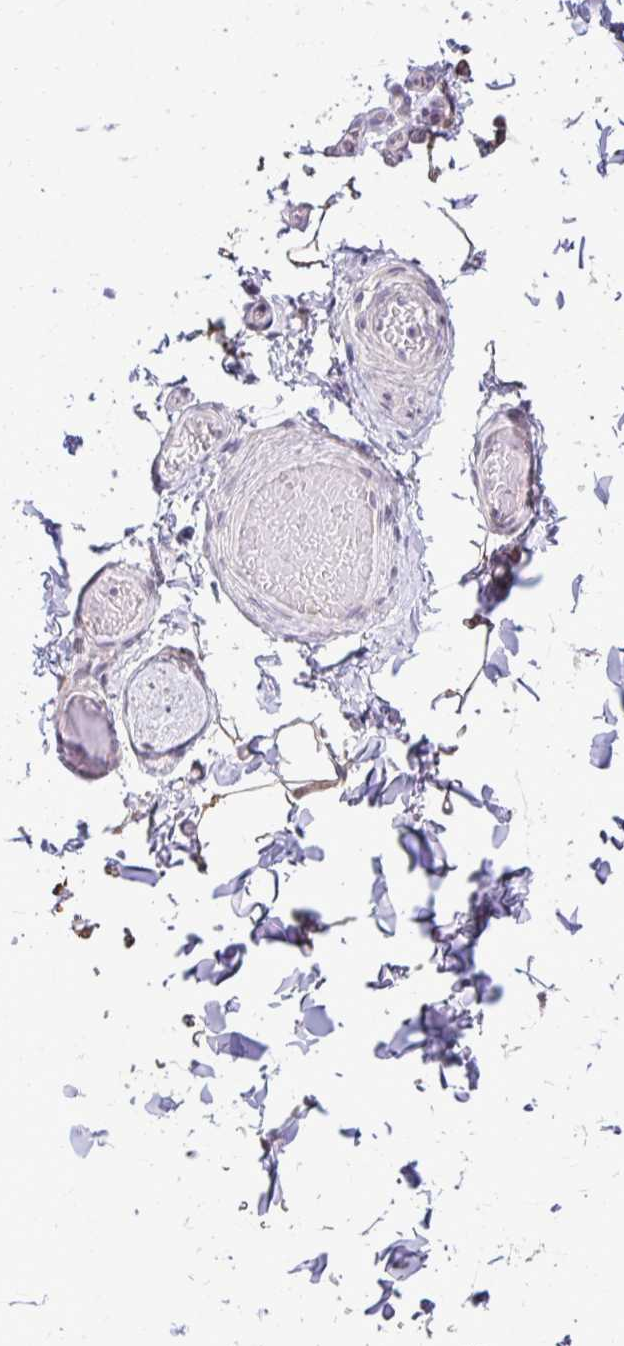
{"staining": {"intensity": "negative", "quantity": "none", "location": "none"}, "tissue": "soft tissue", "cell_type": "Fibroblasts", "image_type": "normal", "snomed": [{"axis": "morphology", "description": "Normal tissue, NOS"}, {"axis": "topography", "description": "Soft tissue"}, {"axis": "topography", "description": "Adipose tissue"}, {"axis": "topography", "description": "Vascular tissue"}, {"axis": "topography", "description": "Peripheral nerve tissue"}], "caption": "The IHC histopathology image has no significant positivity in fibroblasts of soft tissue. The staining was performed using DAB (3,3'-diaminobenzidine) to visualize the protein expression in brown, while the nuclei were stained in blue with hematoxylin (Magnification: 20x).", "gene": "NPPA", "patient": {"sex": "male", "age": 29}}